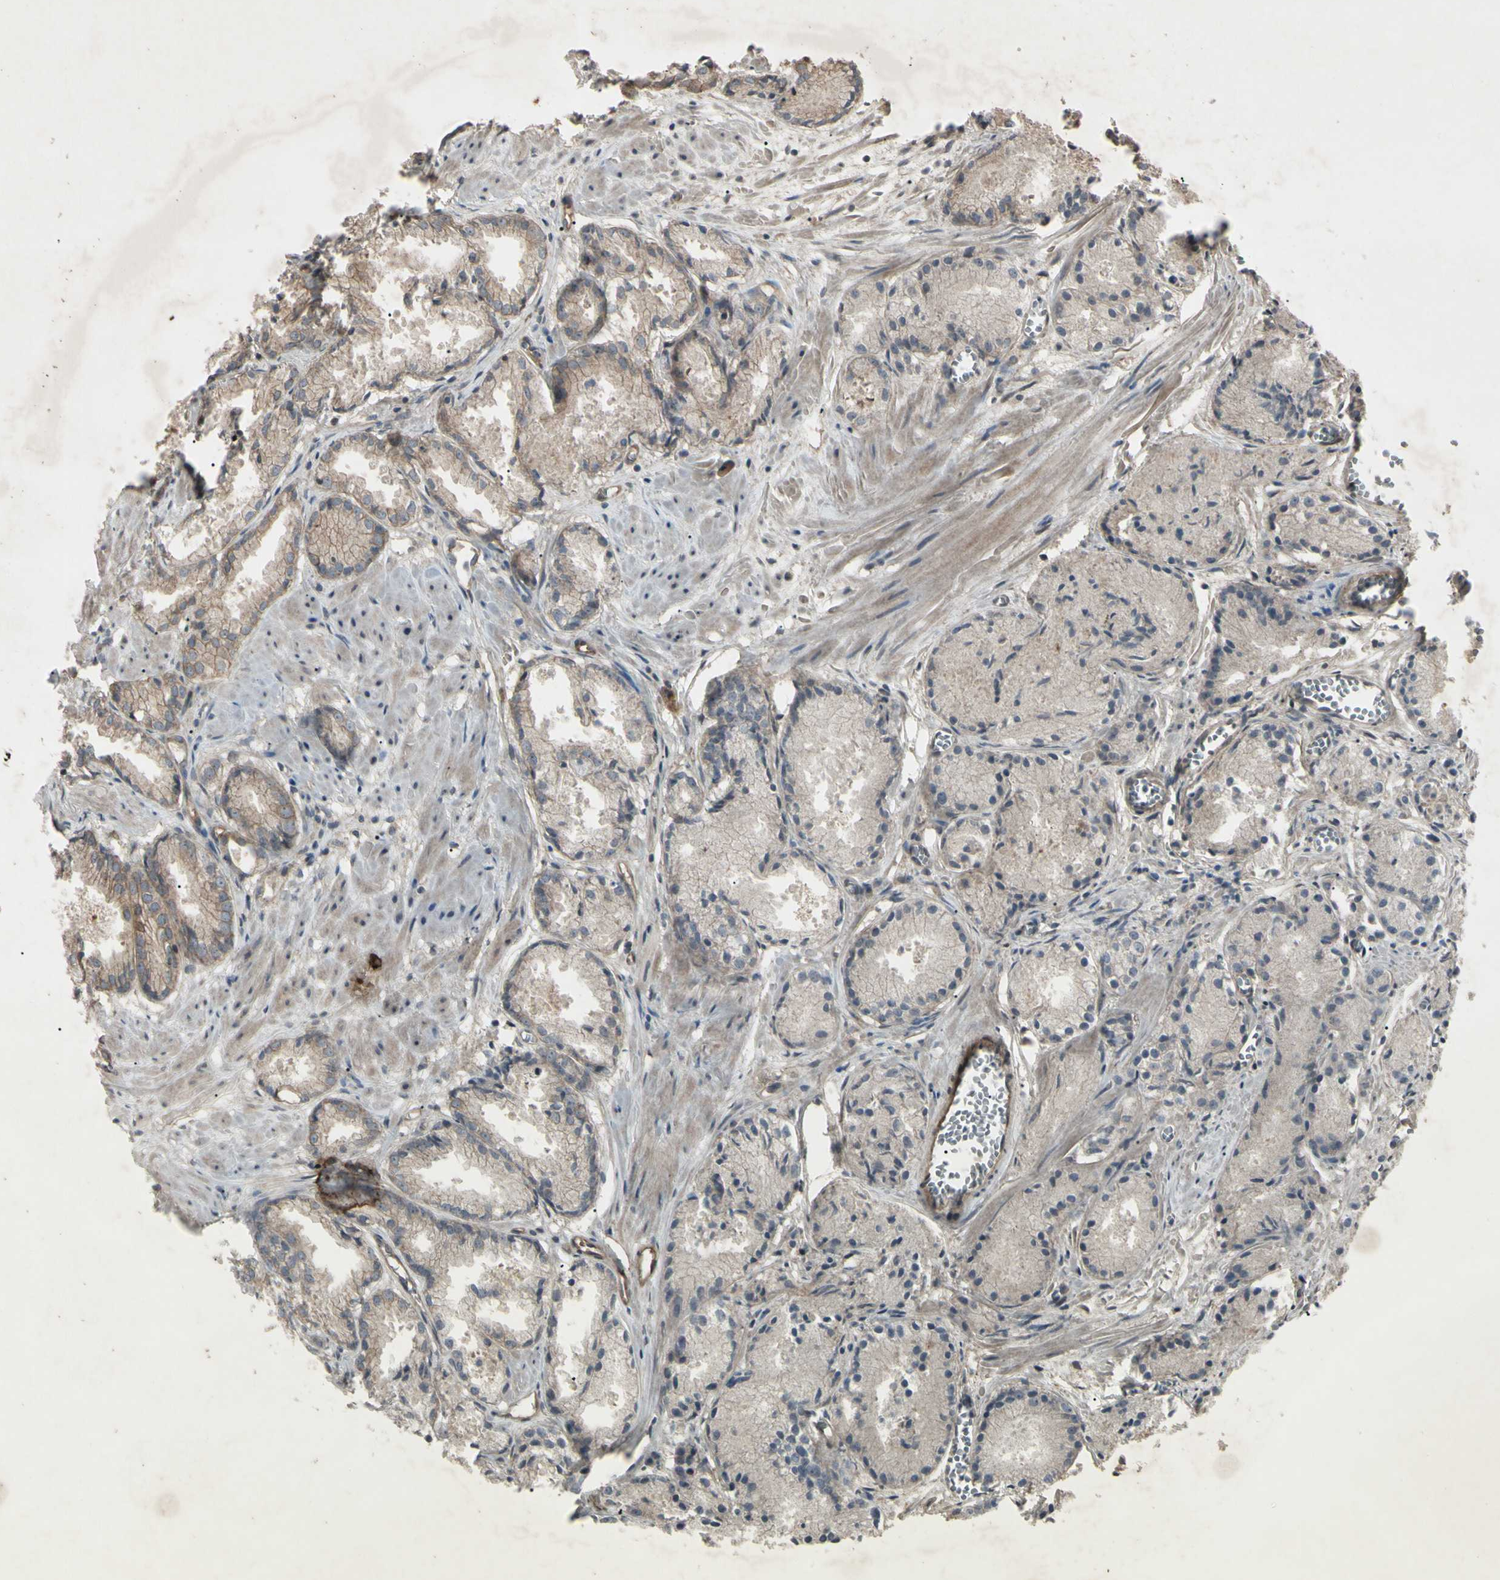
{"staining": {"intensity": "weak", "quantity": ">75%", "location": "cytoplasmic/membranous"}, "tissue": "prostate cancer", "cell_type": "Tumor cells", "image_type": "cancer", "snomed": [{"axis": "morphology", "description": "Adenocarcinoma, Low grade"}, {"axis": "topography", "description": "Prostate"}], "caption": "Immunohistochemical staining of adenocarcinoma (low-grade) (prostate) exhibits weak cytoplasmic/membranous protein expression in approximately >75% of tumor cells. Using DAB (3,3'-diaminobenzidine) (brown) and hematoxylin (blue) stains, captured at high magnification using brightfield microscopy.", "gene": "JAG1", "patient": {"sex": "male", "age": 72}}